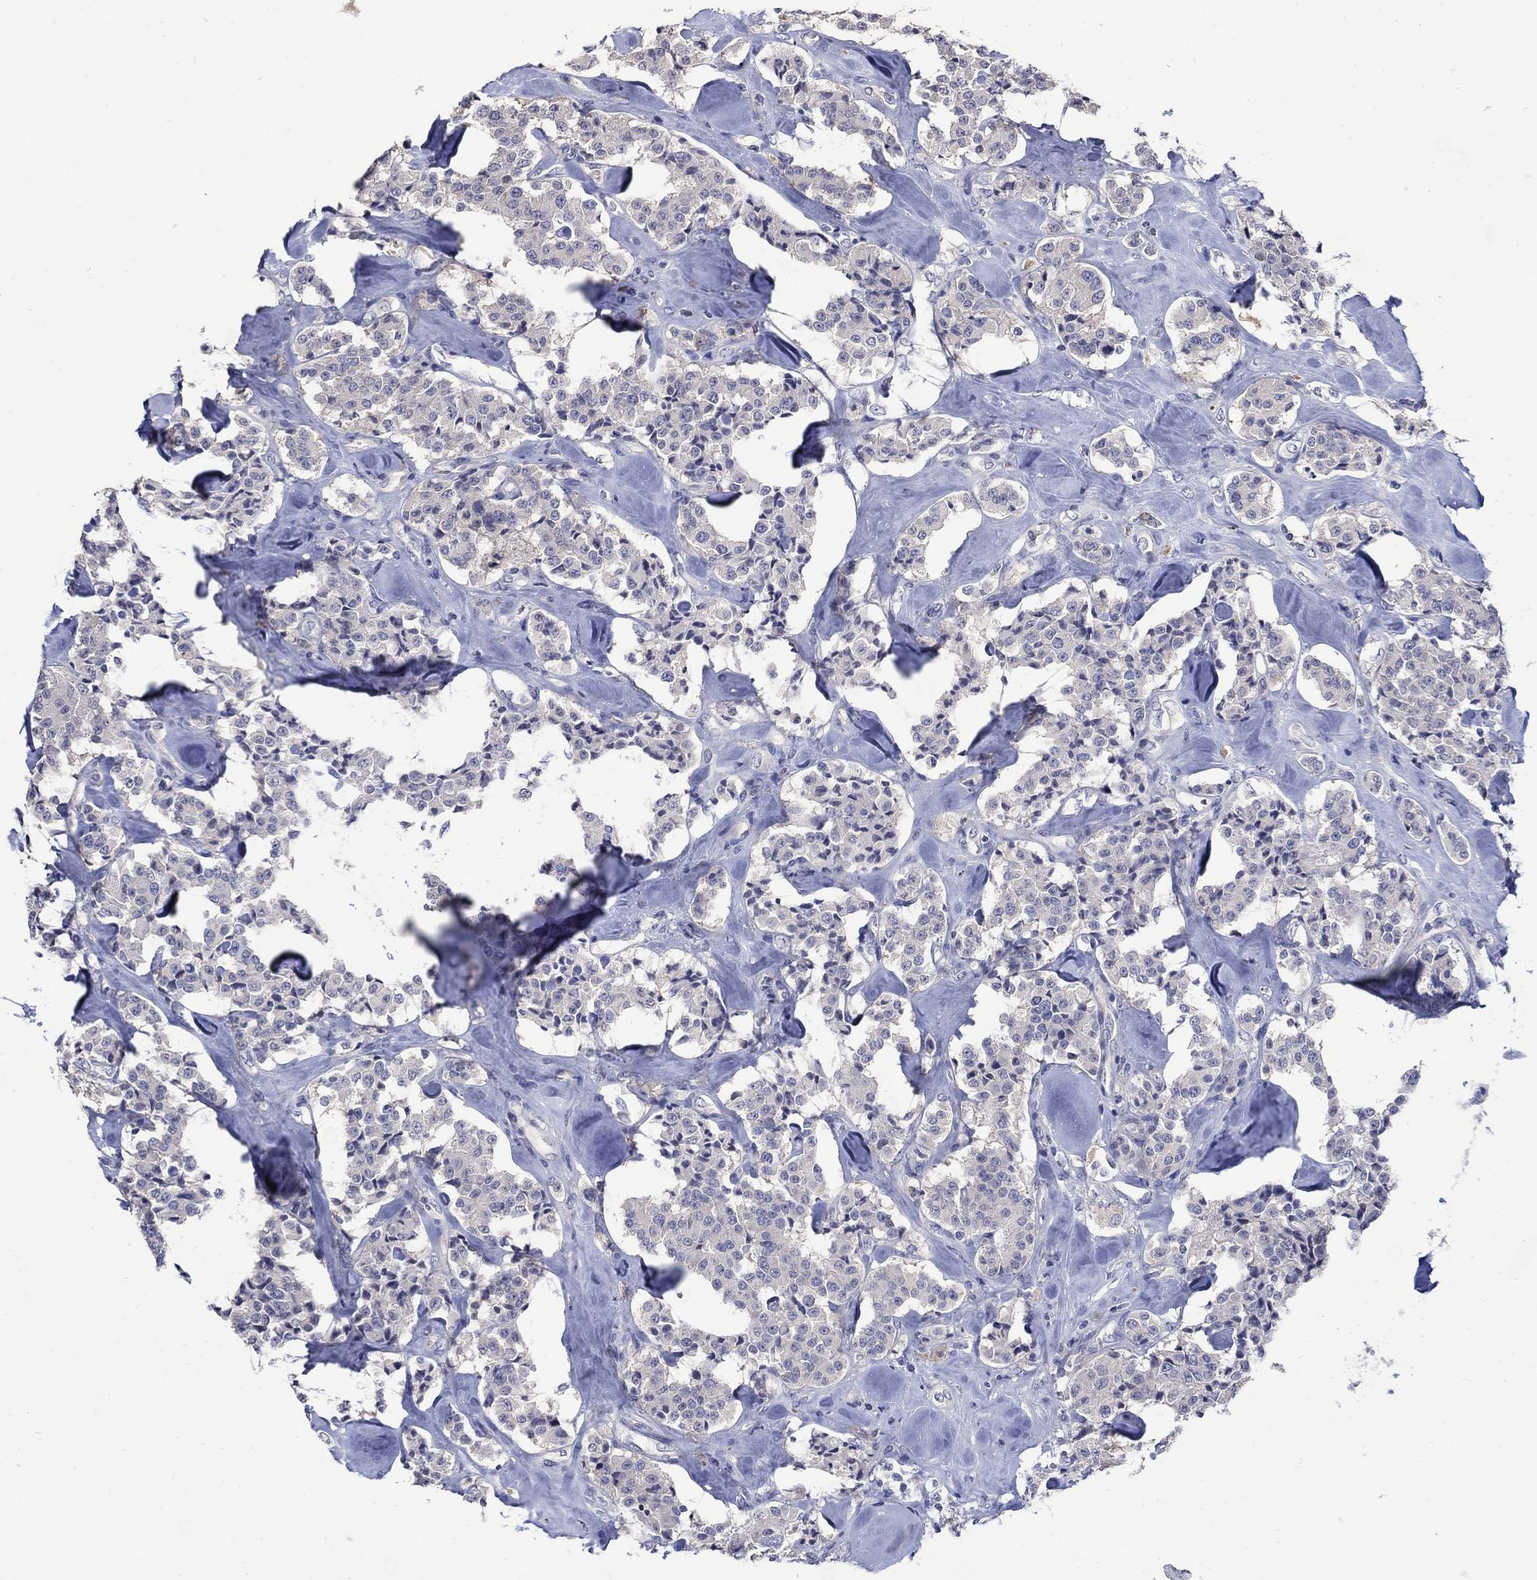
{"staining": {"intensity": "negative", "quantity": "none", "location": "none"}, "tissue": "carcinoid", "cell_type": "Tumor cells", "image_type": "cancer", "snomed": [{"axis": "morphology", "description": "Carcinoid, malignant, NOS"}, {"axis": "topography", "description": "Pancreas"}], "caption": "An image of human carcinoid is negative for staining in tumor cells.", "gene": "CETN1", "patient": {"sex": "male", "age": 41}}